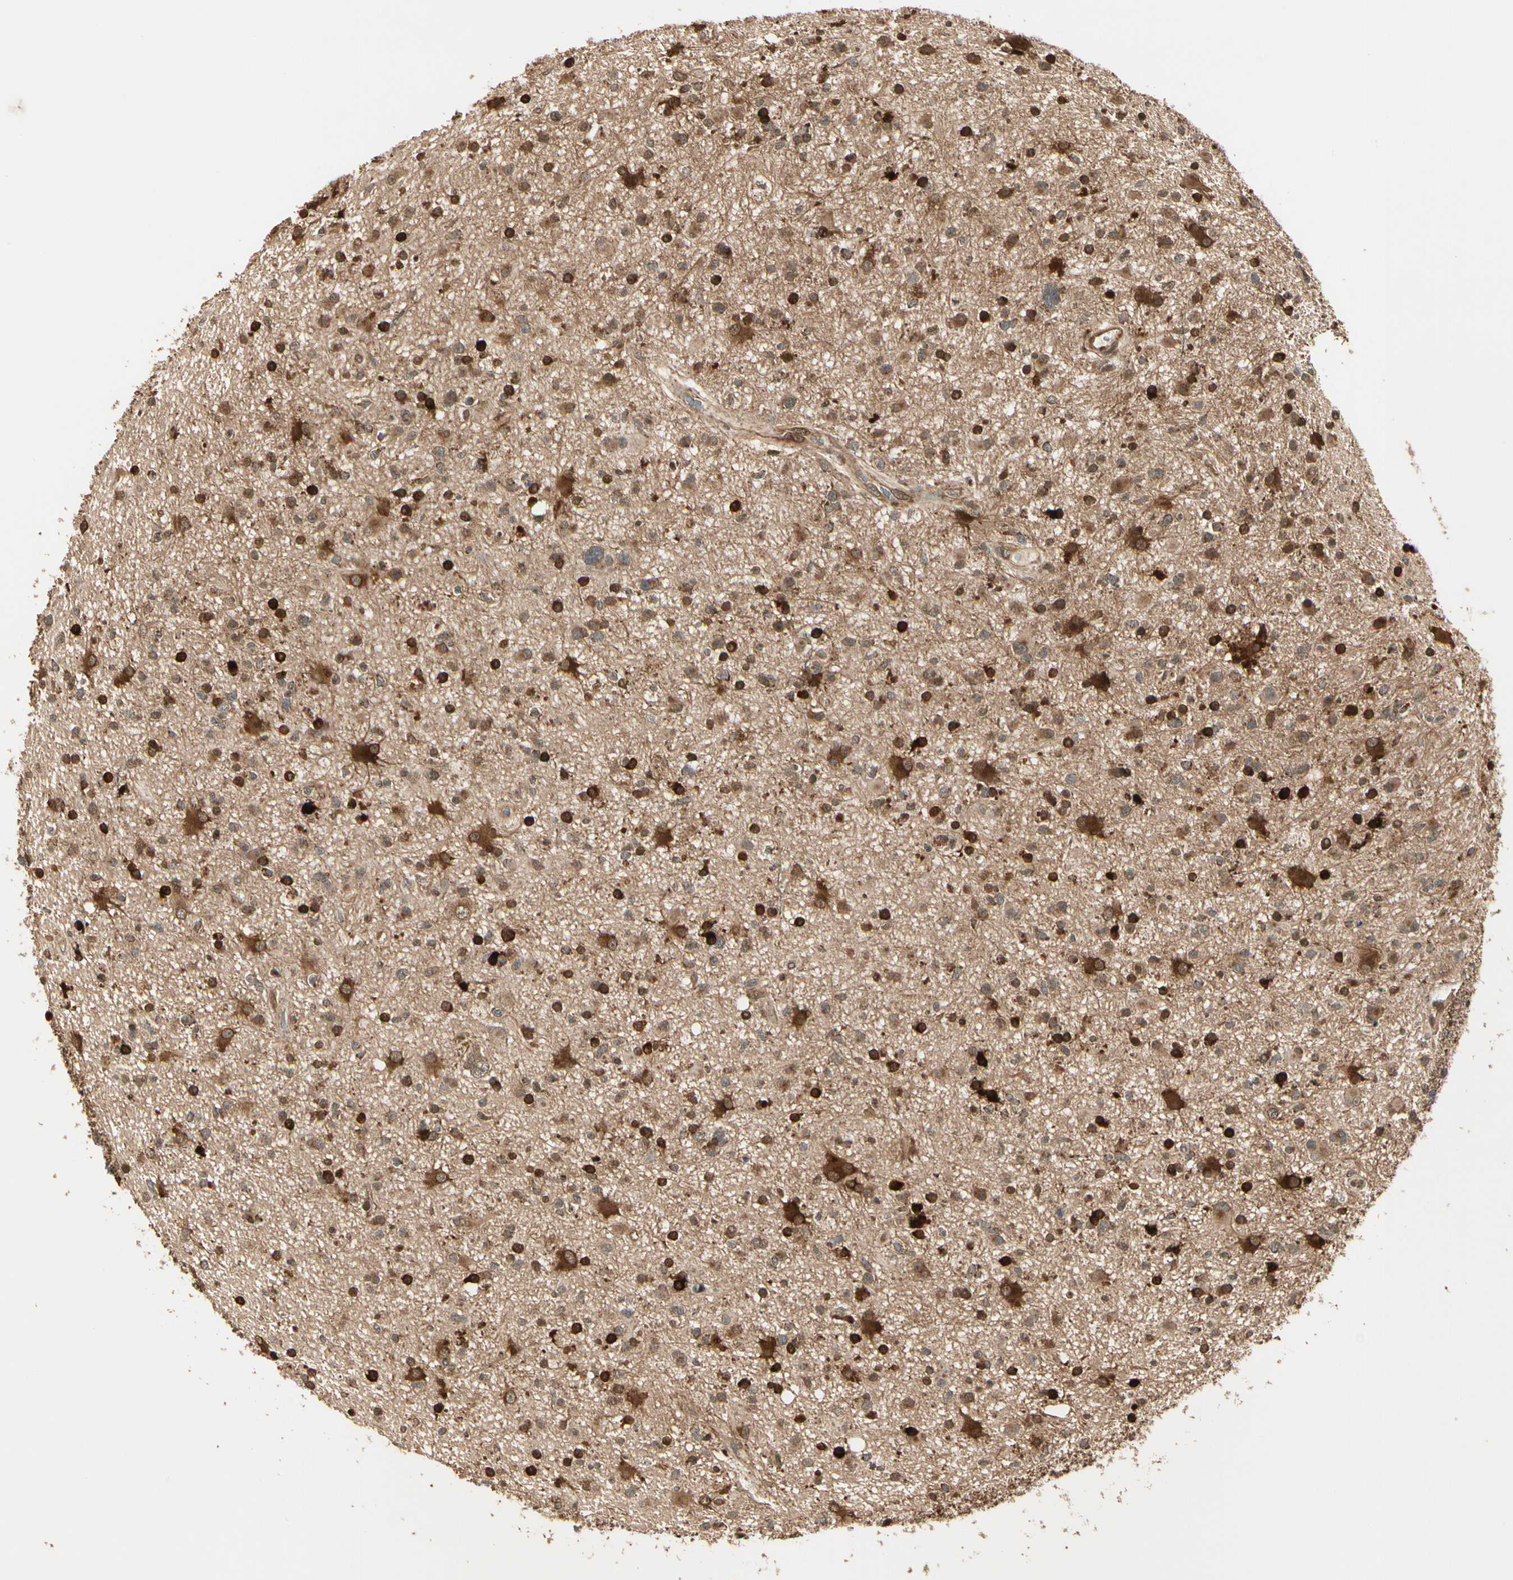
{"staining": {"intensity": "strong", "quantity": "25%-75%", "location": "cytoplasmic/membranous"}, "tissue": "glioma", "cell_type": "Tumor cells", "image_type": "cancer", "snomed": [{"axis": "morphology", "description": "Glioma, malignant, High grade"}, {"axis": "topography", "description": "Brain"}], "caption": "A high-resolution histopathology image shows immunohistochemistry (IHC) staining of glioma, which exhibits strong cytoplasmic/membranous staining in about 25%-75% of tumor cells. Immunohistochemistry (ihc) stains the protein in brown and the nuclei are stained blue.", "gene": "GLUL", "patient": {"sex": "male", "age": 33}}